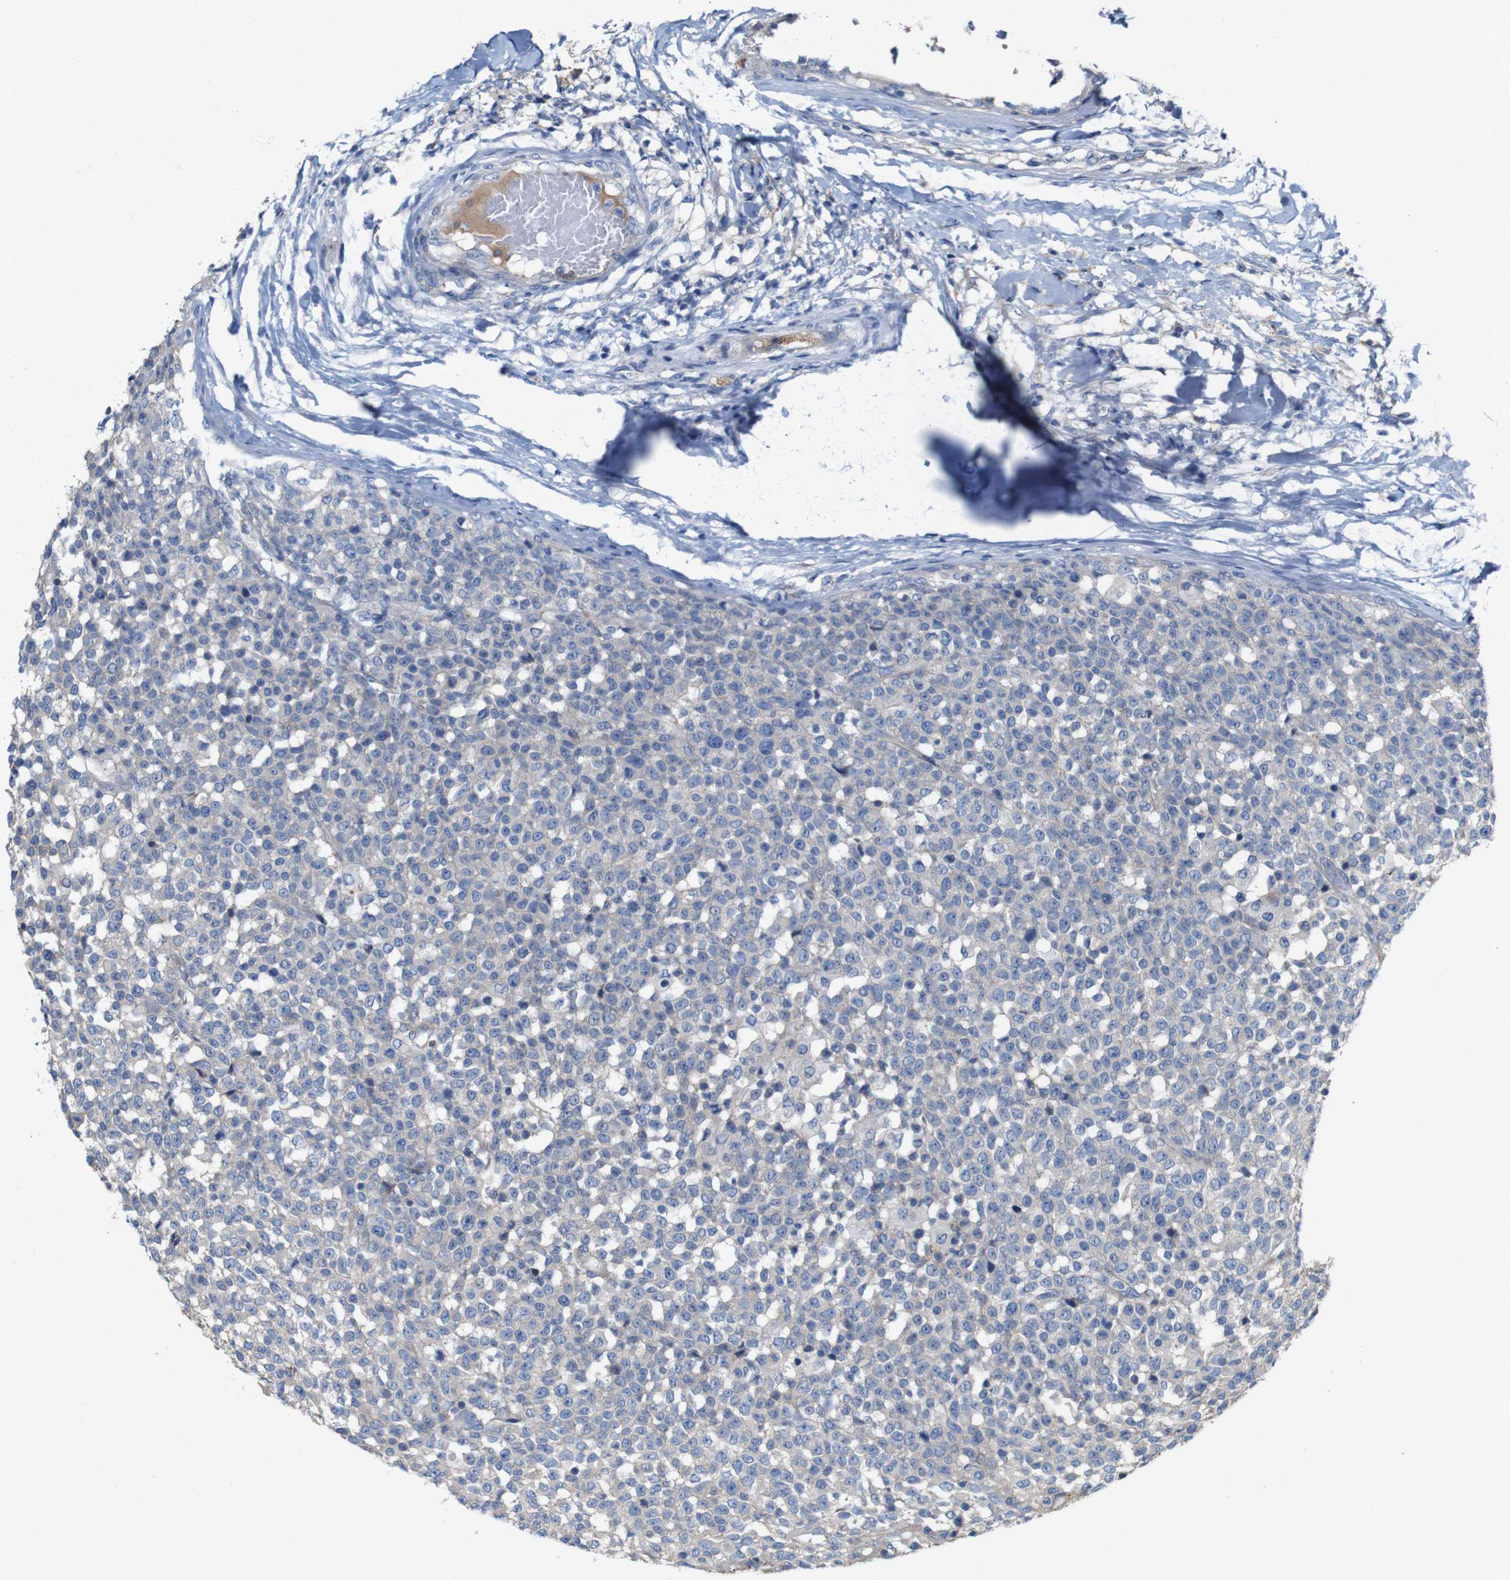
{"staining": {"intensity": "negative", "quantity": "none", "location": "none"}, "tissue": "testis cancer", "cell_type": "Tumor cells", "image_type": "cancer", "snomed": [{"axis": "morphology", "description": "Seminoma, NOS"}, {"axis": "topography", "description": "Testis"}], "caption": "Immunohistochemistry histopathology image of neoplastic tissue: human testis cancer stained with DAB (3,3'-diaminobenzidine) shows no significant protein positivity in tumor cells. (IHC, brightfield microscopy, high magnification).", "gene": "MYEOV", "patient": {"sex": "male", "age": 59}}